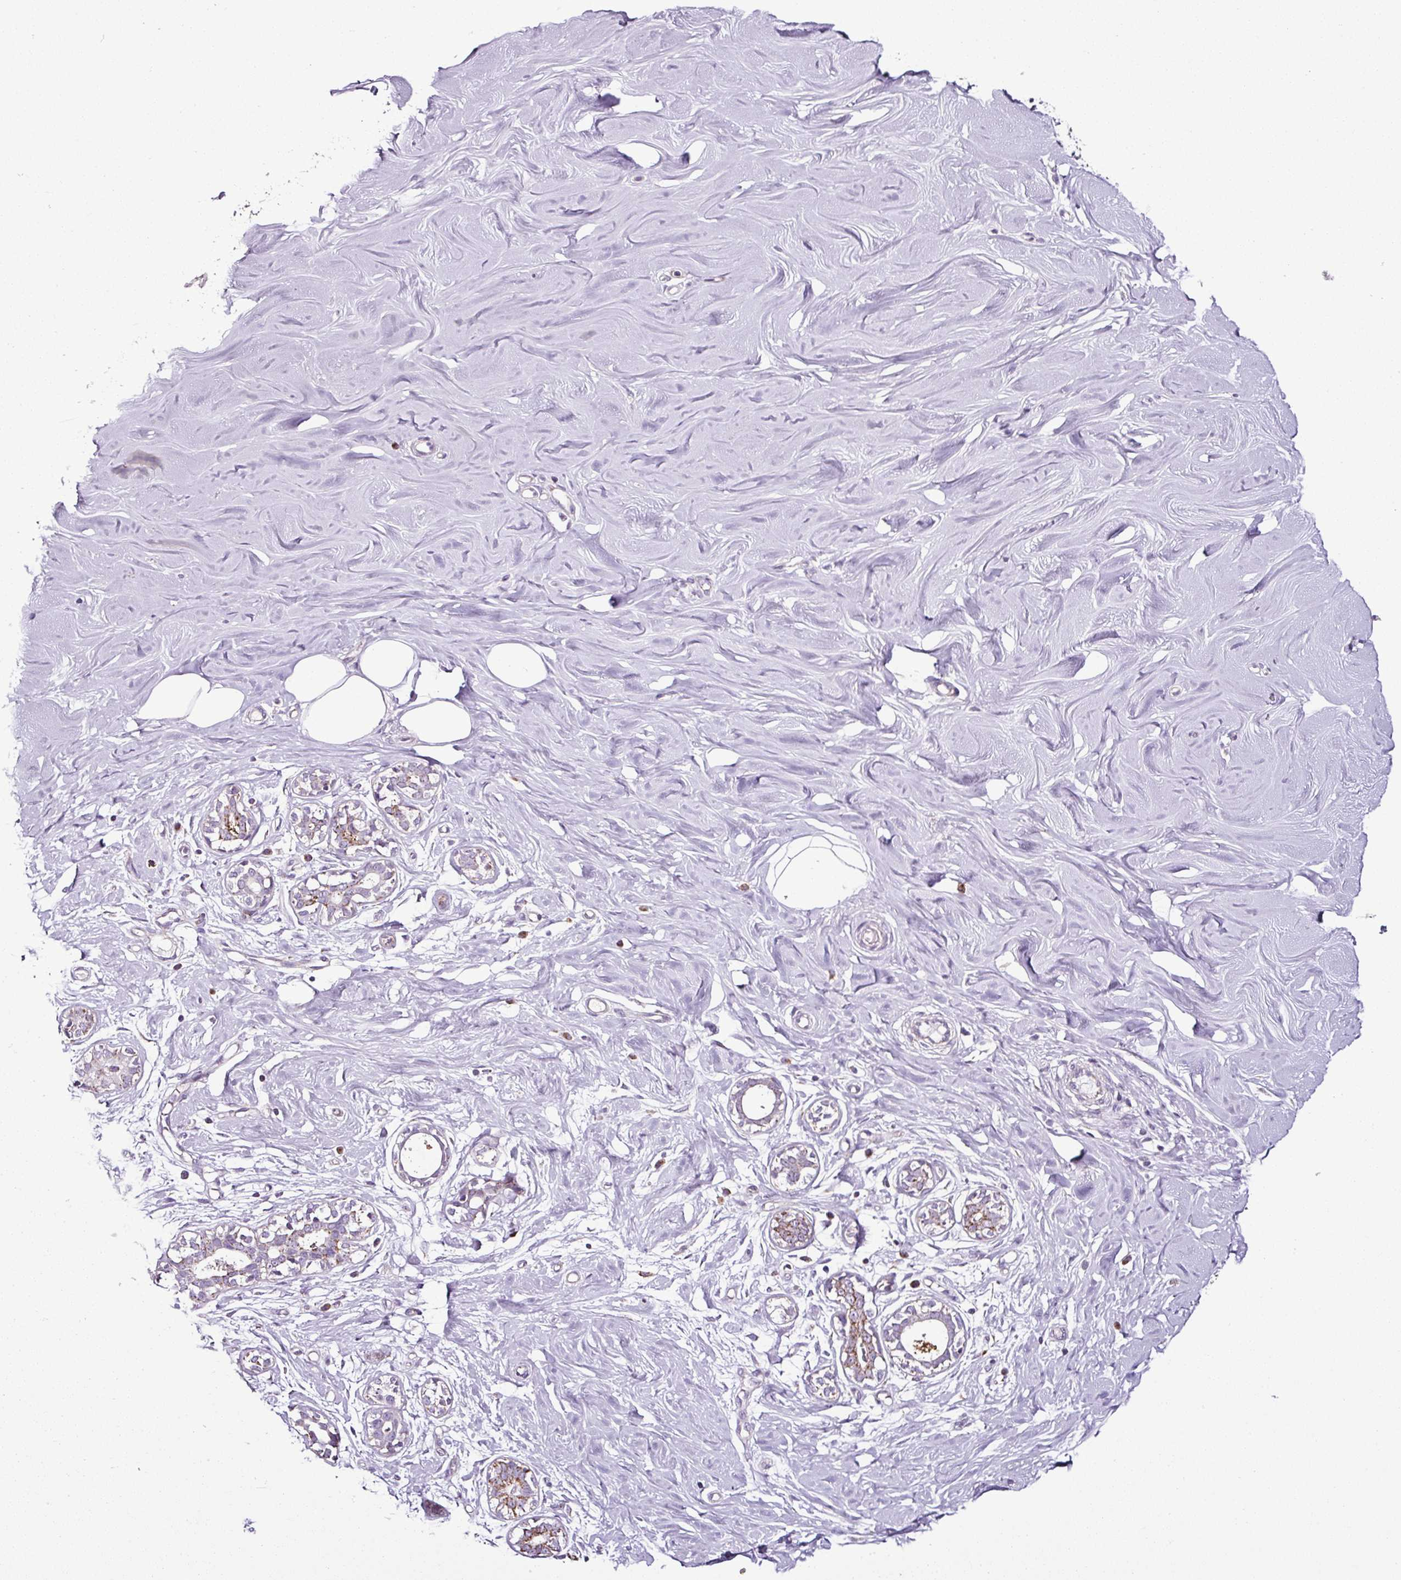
{"staining": {"intensity": "negative", "quantity": "none", "location": "none"}, "tissue": "breast", "cell_type": "Adipocytes", "image_type": "normal", "snomed": [{"axis": "morphology", "description": "Normal tissue, NOS"}, {"axis": "topography", "description": "Breast"}], "caption": "Photomicrograph shows no protein expression in adipocytes of unremarkable breast.", "gene": "DPAGT1", "patient": {"sex": "female", "age": 27}}